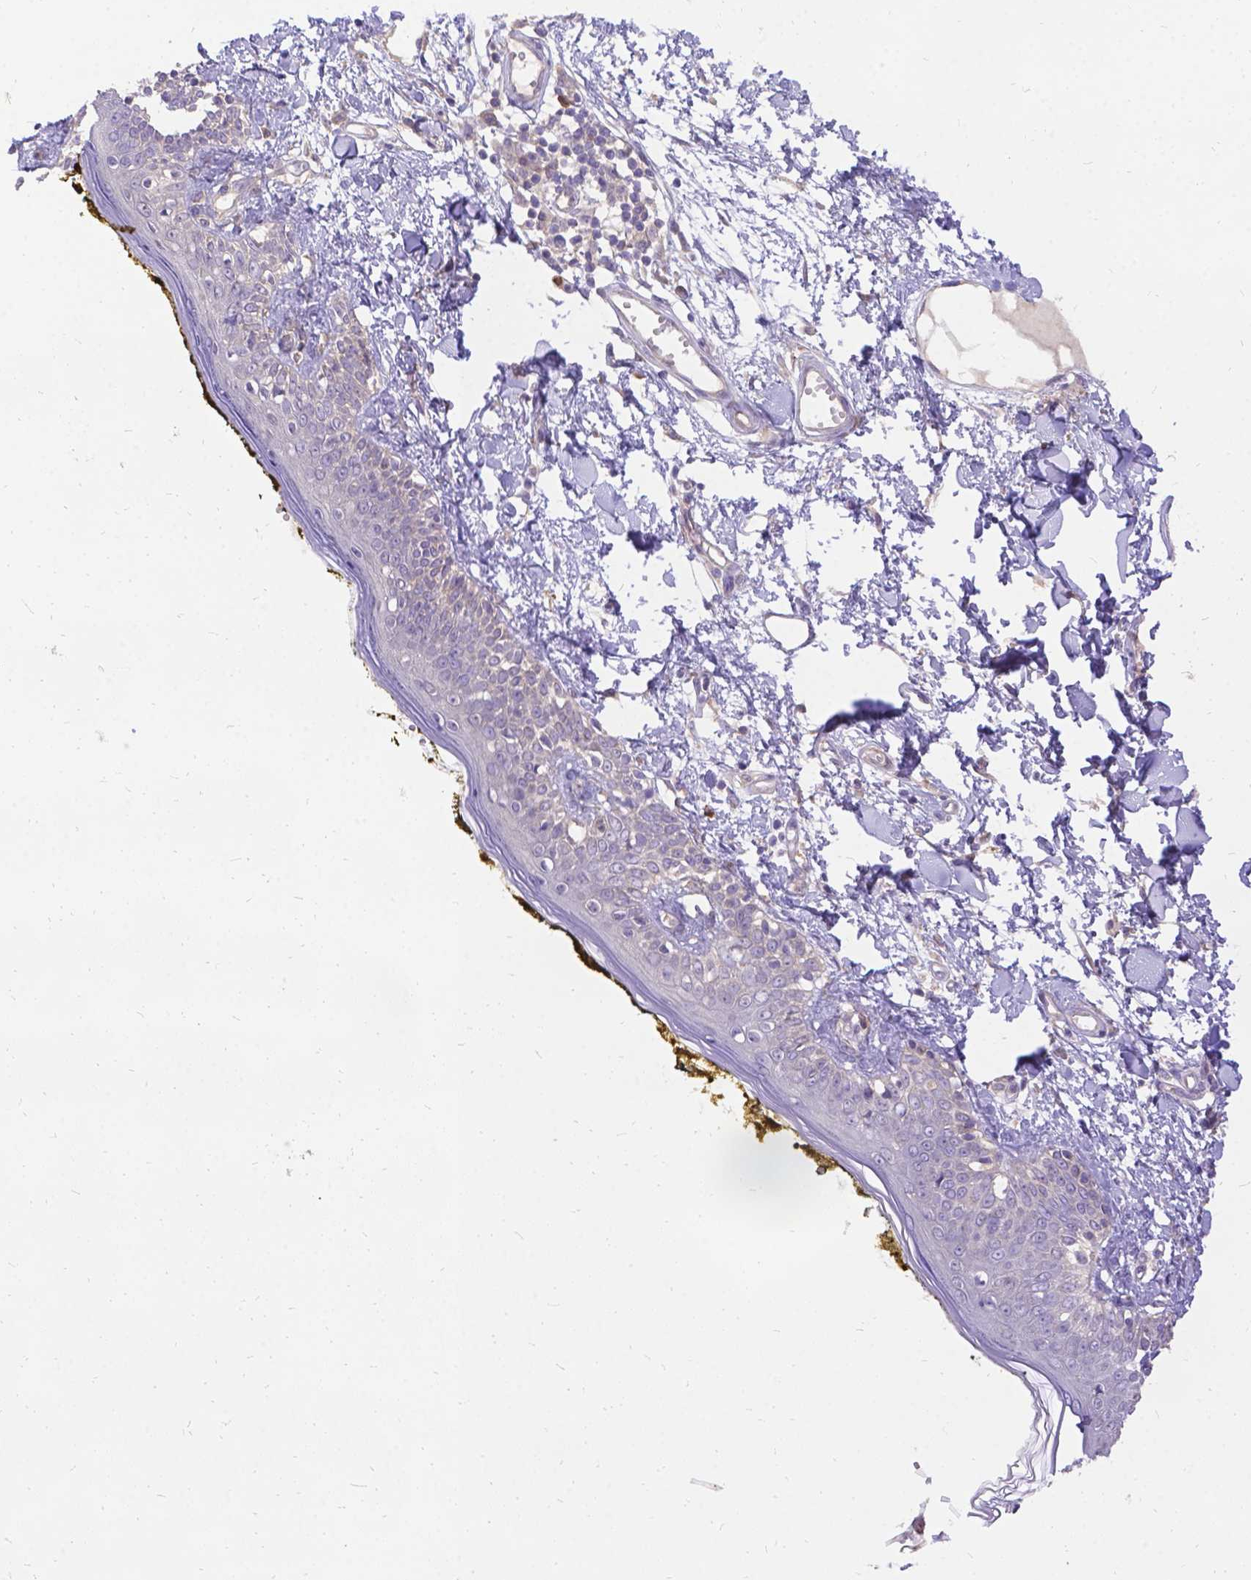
{"staining": {"intensity": "negative", "quantity": "none", "location": "none"}, "tissue": "skin", "cell_type": "Fibroblasts", "image_type": "normal", "snomed": [{"axis": "morphology", "description": "Normal tissue, NOS"}, {"axis": "topography", "description": "Skin"}], "caption": "This micrograph is of benign skin stained with IHC to label a protein in brown with the nuclei are counter-stained blue. There is no expression in fibroblasts. (Stains: DAB immunohistochemistry with hematoxylin counter stain, Microscopy: brightfield microscopy at high magnification).", "gene": "DENND6A", "patient": {"sex": "male", "age": 76}}